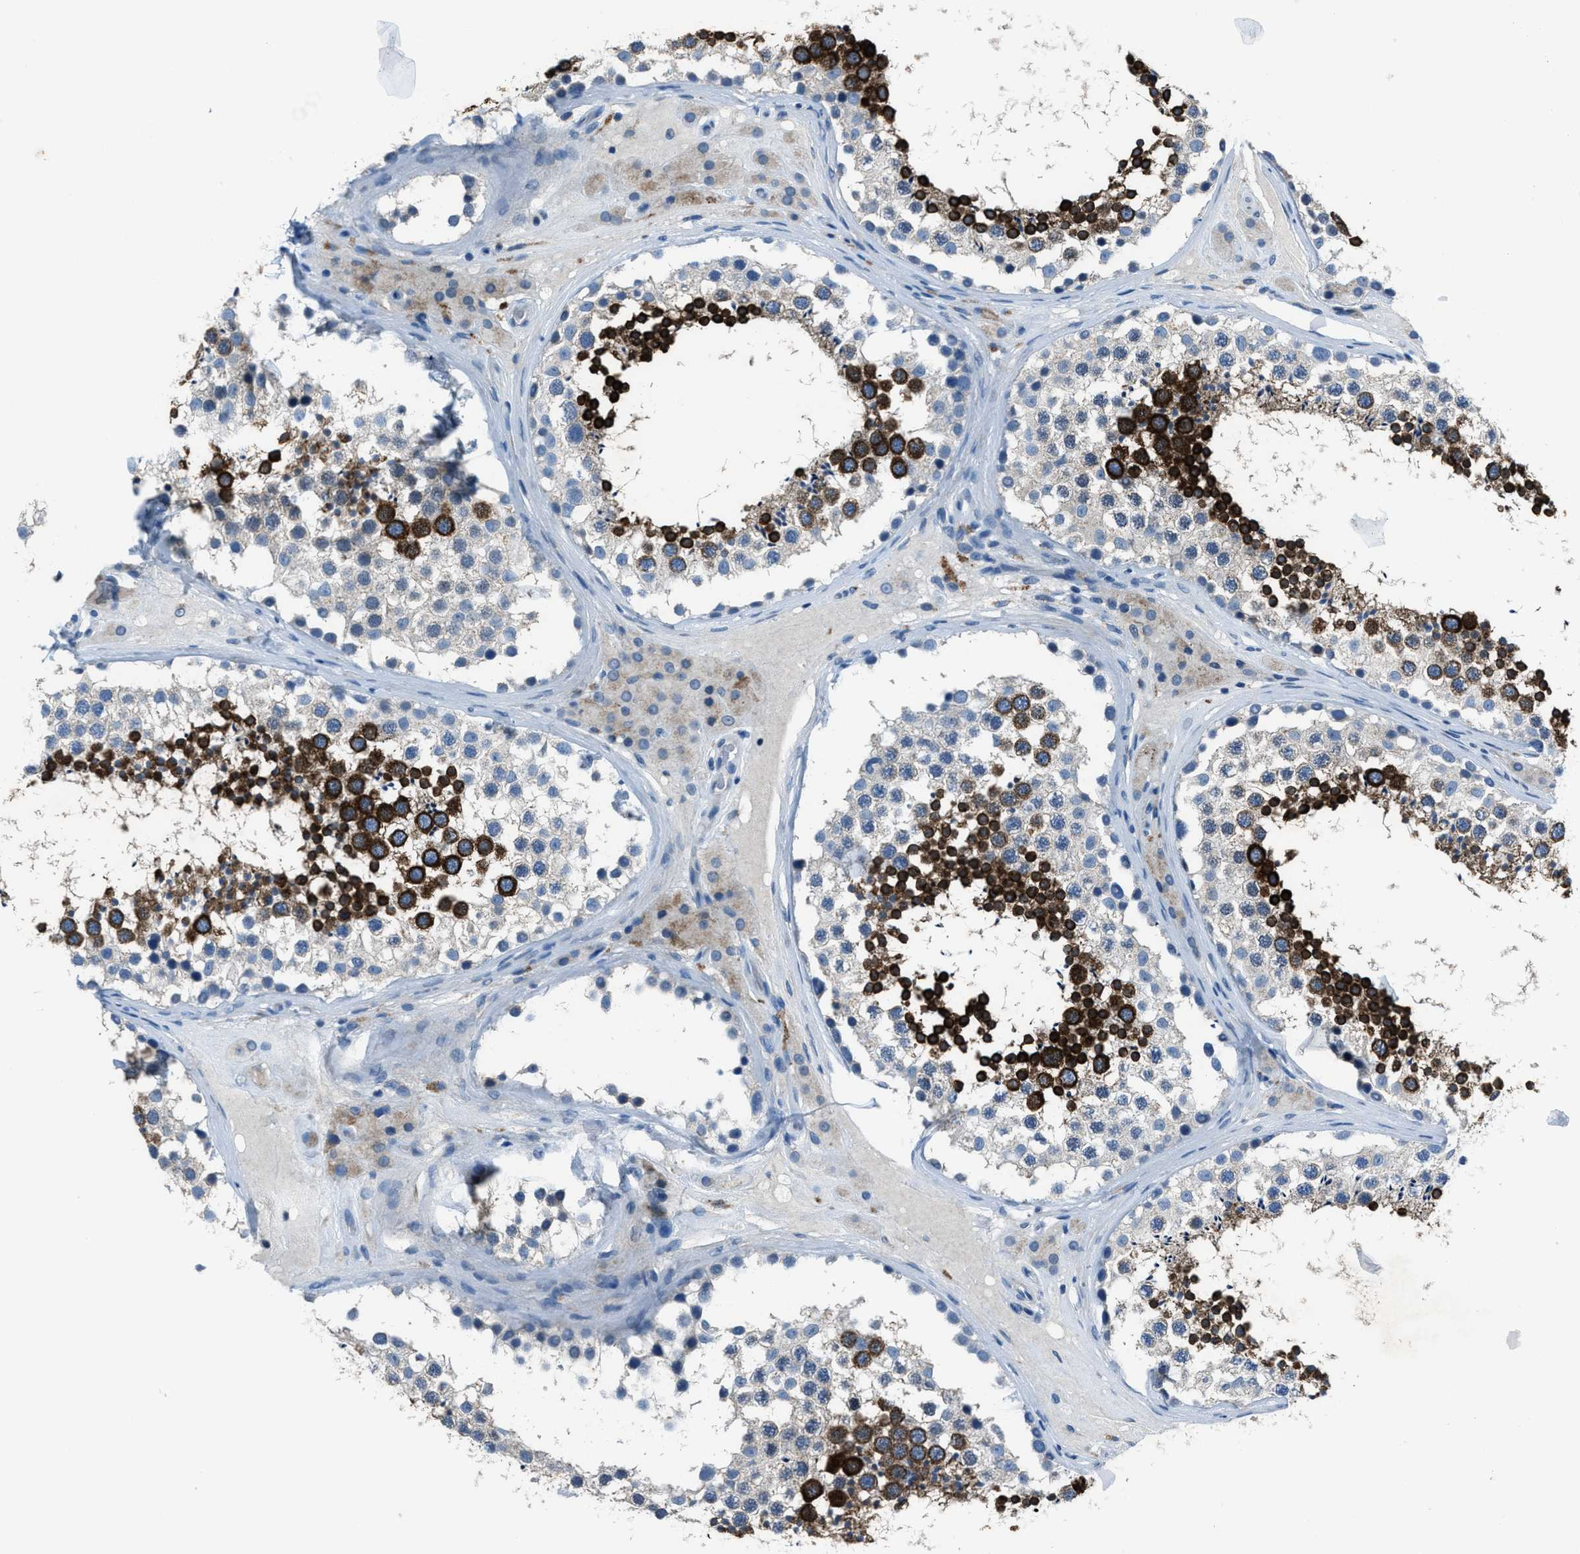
{"staining": {"intensity": "strong", "quantity": "25%-75%", "location": "cytoplasmic/membranous"}, "tissue": "testis", "cell_type": "Cells in seminiferous ducts", "image_type": "normal", "snomed": [{"axis": "morphology", "description": "Normal tissue, NOS"}, {"axis": "topography", "description": "Testis"}], "caption": "Human testis stained with a brown dye demonstrates strong cytoplasmic/membranous positive staining in approximately 25%-75% of cells in seminiferous ducts.", "gene": "ADAM2", "patient": {"sex": "male", "age": 46}}